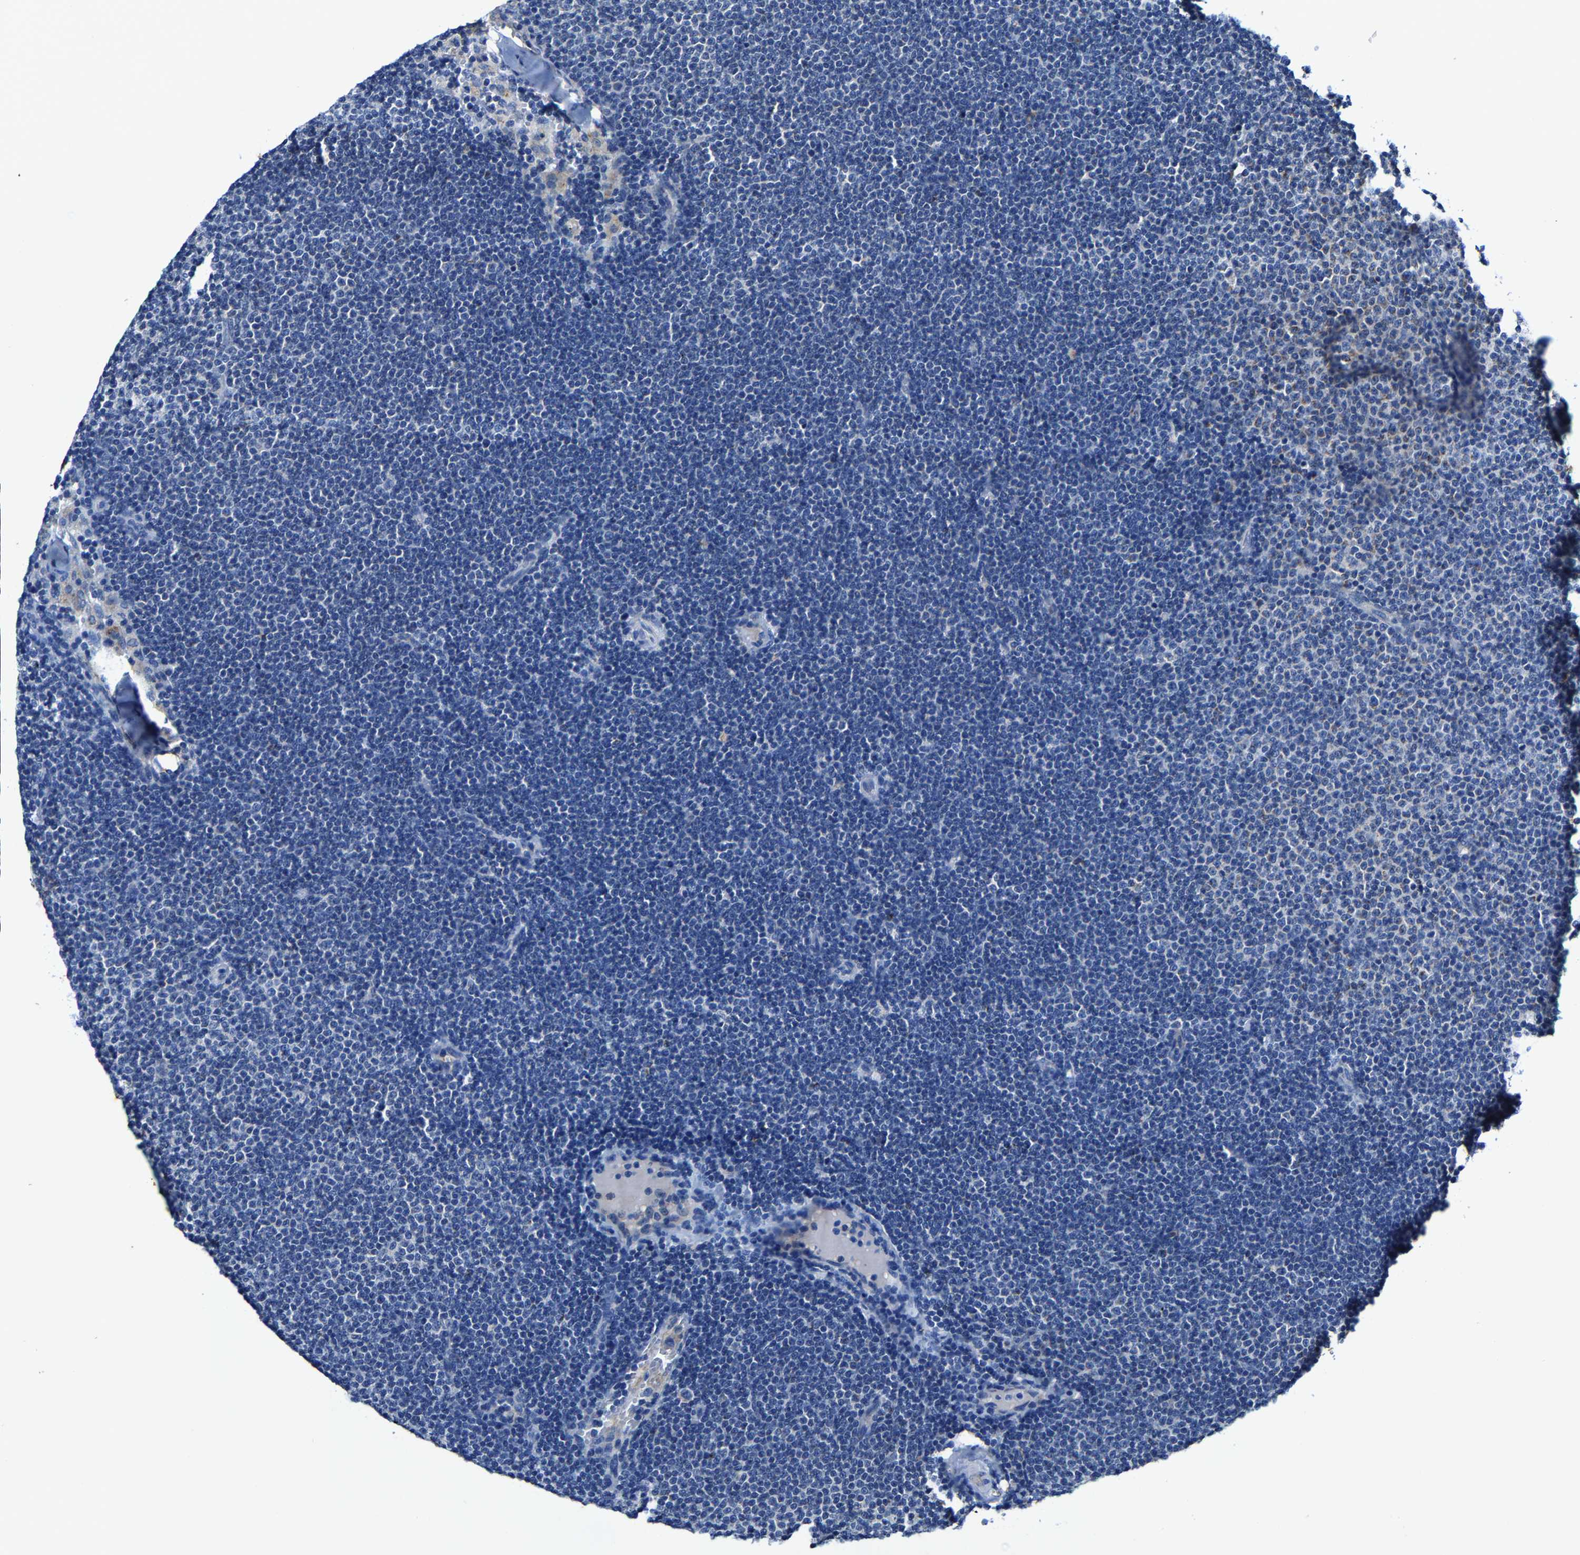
{"staining": {"intensity": "negative", "quantity": "none", "location": "none"}, "tissue": "lymphoma", "cell_type": "Tumor cells", "image_type": "cancer", "snomed": [{"axis": "morphology", "description": "Malignant lymphoma, non-Hodgkin's type, Low grade"}, {"axis": "topography", "description": "Lymph node"}], "caption": "An image of malignant lymphoma, non-Hodgkin's type (low-grade) stained for a protein shows no brown staining in tumor cells. Brightfield microscopy of immunohistochemistry (IHC) stained with DAB (brown) and hematoxylin (blue), captured at high magnification.", "gene": "SLC25A25", "patient": {"sex": "female", "age": 53}}